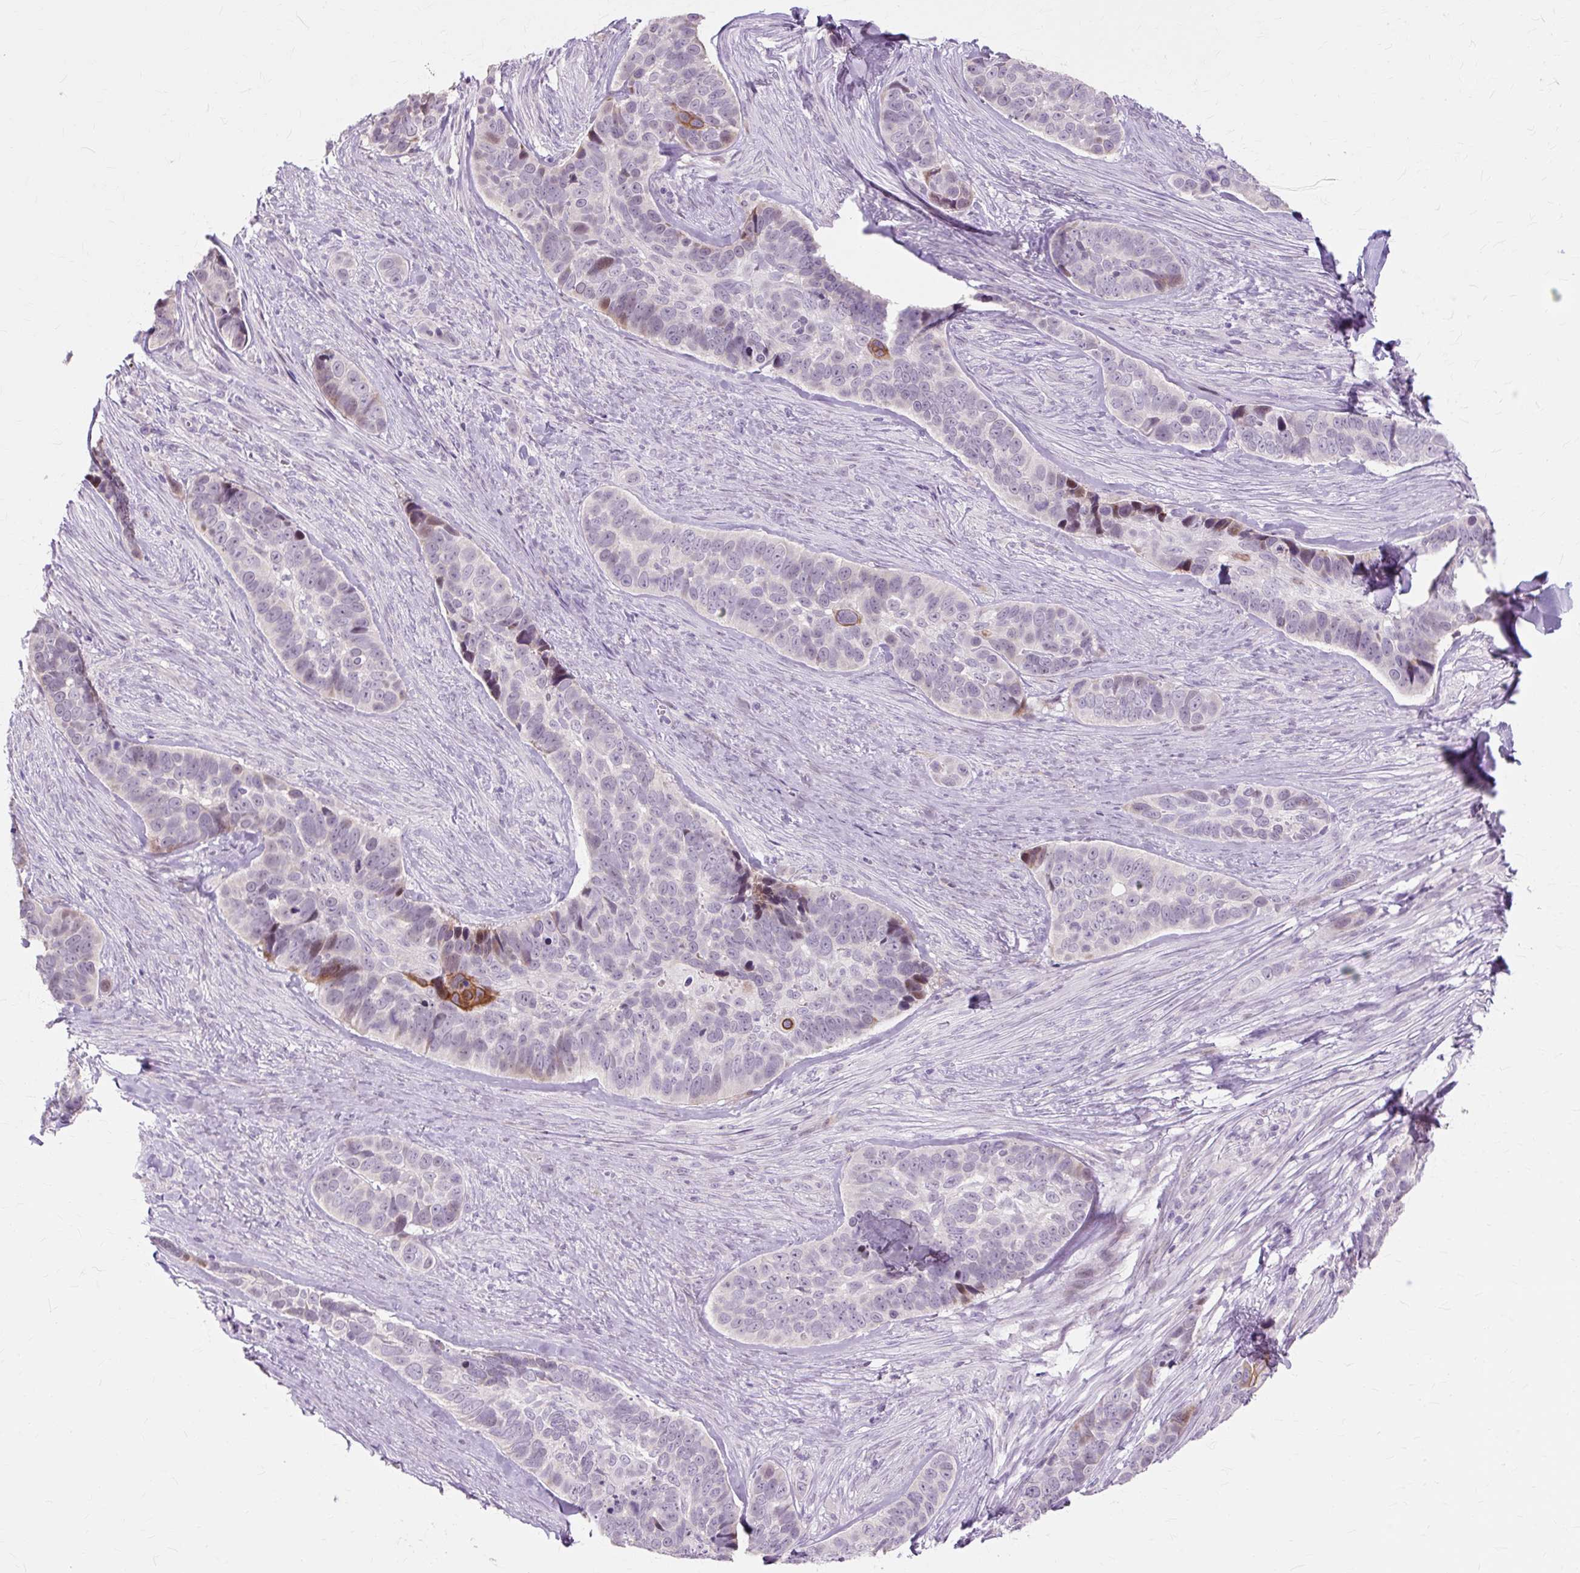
{"staining": {"intensity": "moderate", "quantity": "<25%", "location": "cytoplasmic/membranous"}, "tissue": "skin cancer", "cell_type": "Tumor cells", "image_type": "cancer", "snomed": [{"axis": "morphology", "description": "Basal cell carcinoma"}, {"axis": "topography", "description": "Skin"}], "caption": "A brown stain labels moderate cytoplasmic/membranous positivity of a protein in basal cell carcinoma (skin) tumor cells.", "gene": "IRX2", "patient": {"sex": "female", "age": 82}}